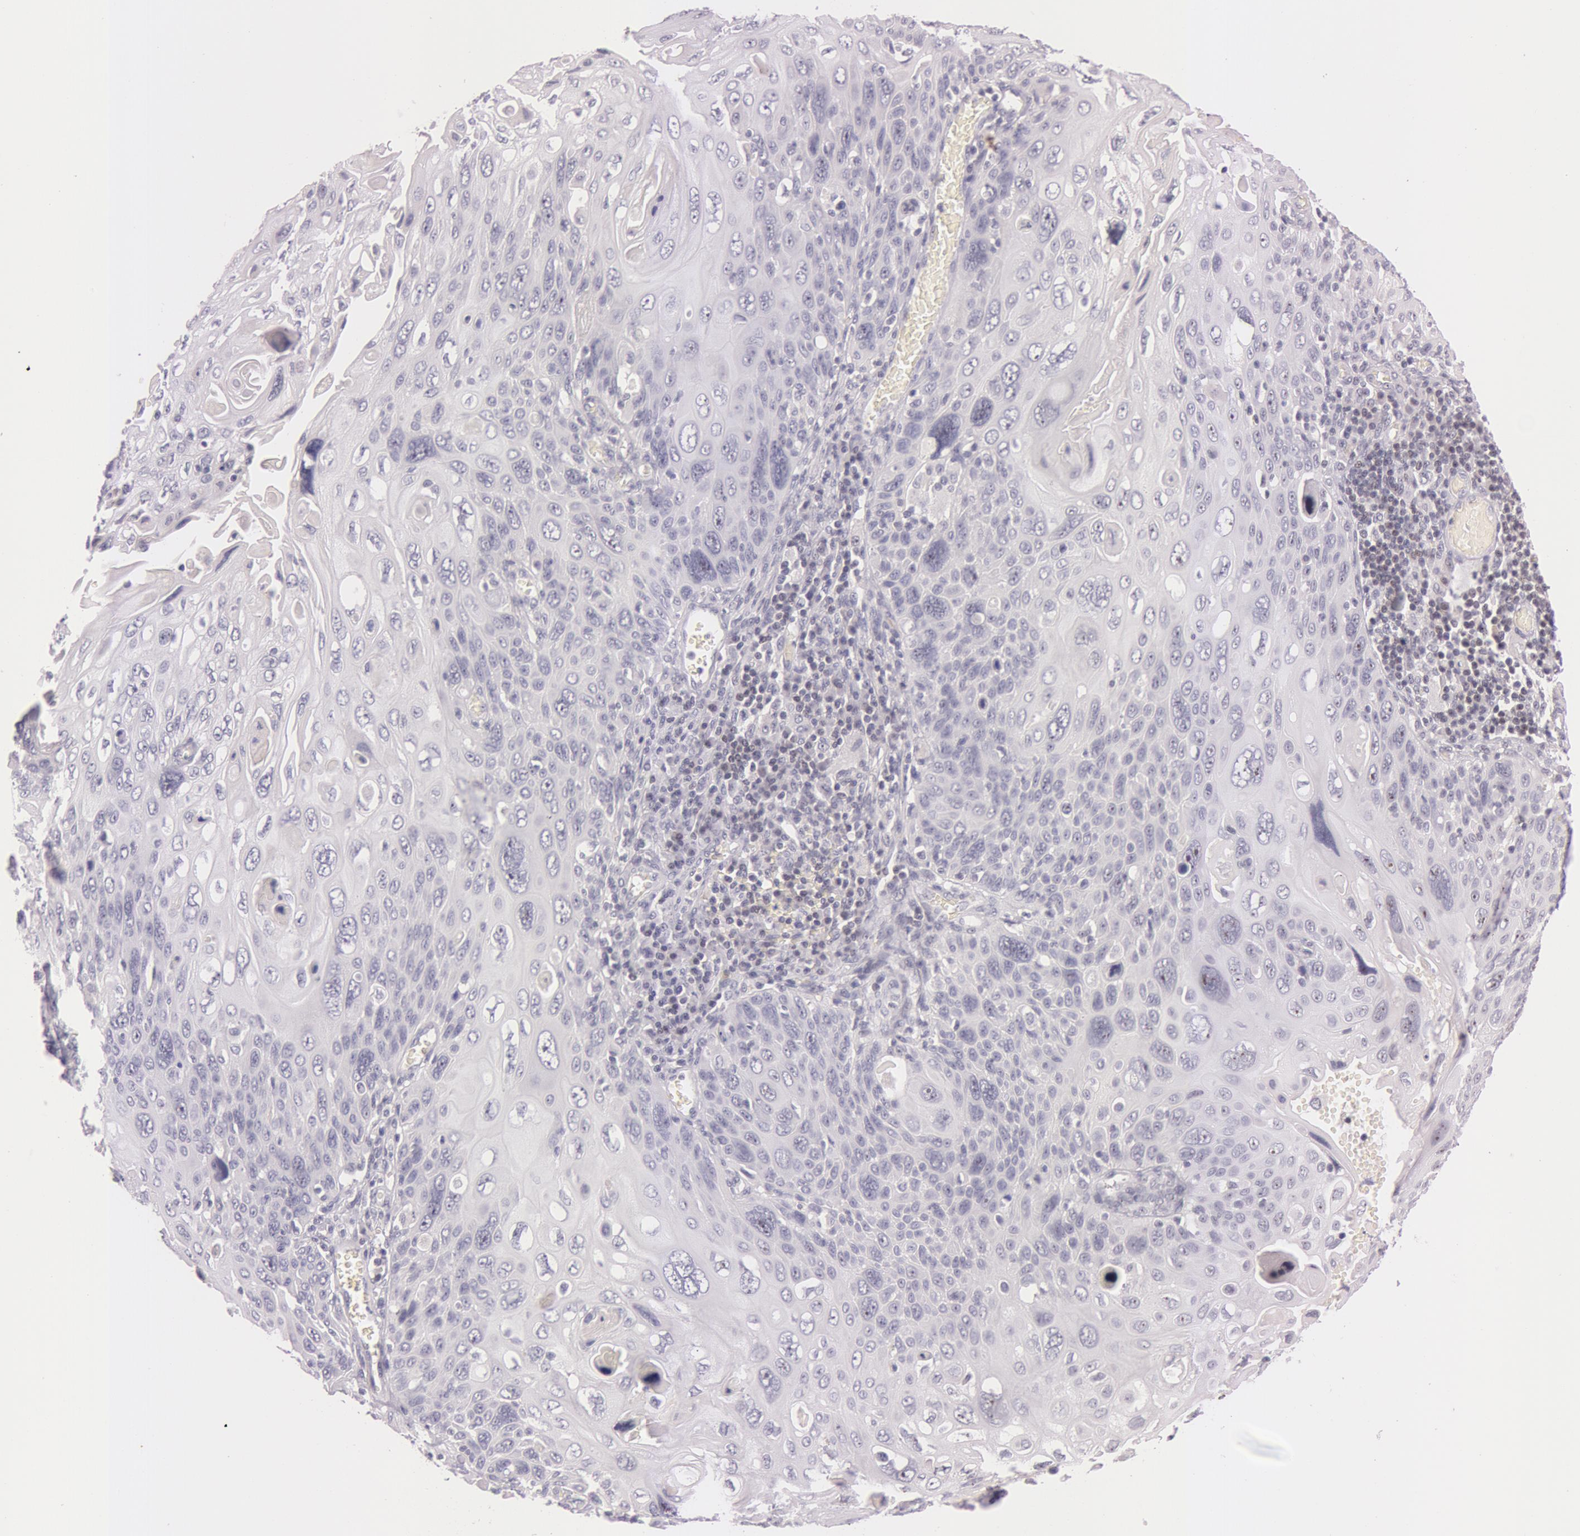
{"staining": {"intensity": "negative", "quantity": "none", "location": "none"}, "tissue": "cervical cancer", "cell_type": "Tumor cells", "image_type": "cancer", "snomed": [{"axis": "morphology", "description": "Squamous cell carcinoma, NOS"}, {"axis": "topography", "description": "Cervix"}], "caption": "Tumor cells show no significant protein expression in cervical cancer (squamous cell carcinoma).", "gene": "FBL", "patient": {"sex": "female", "age": 54}}